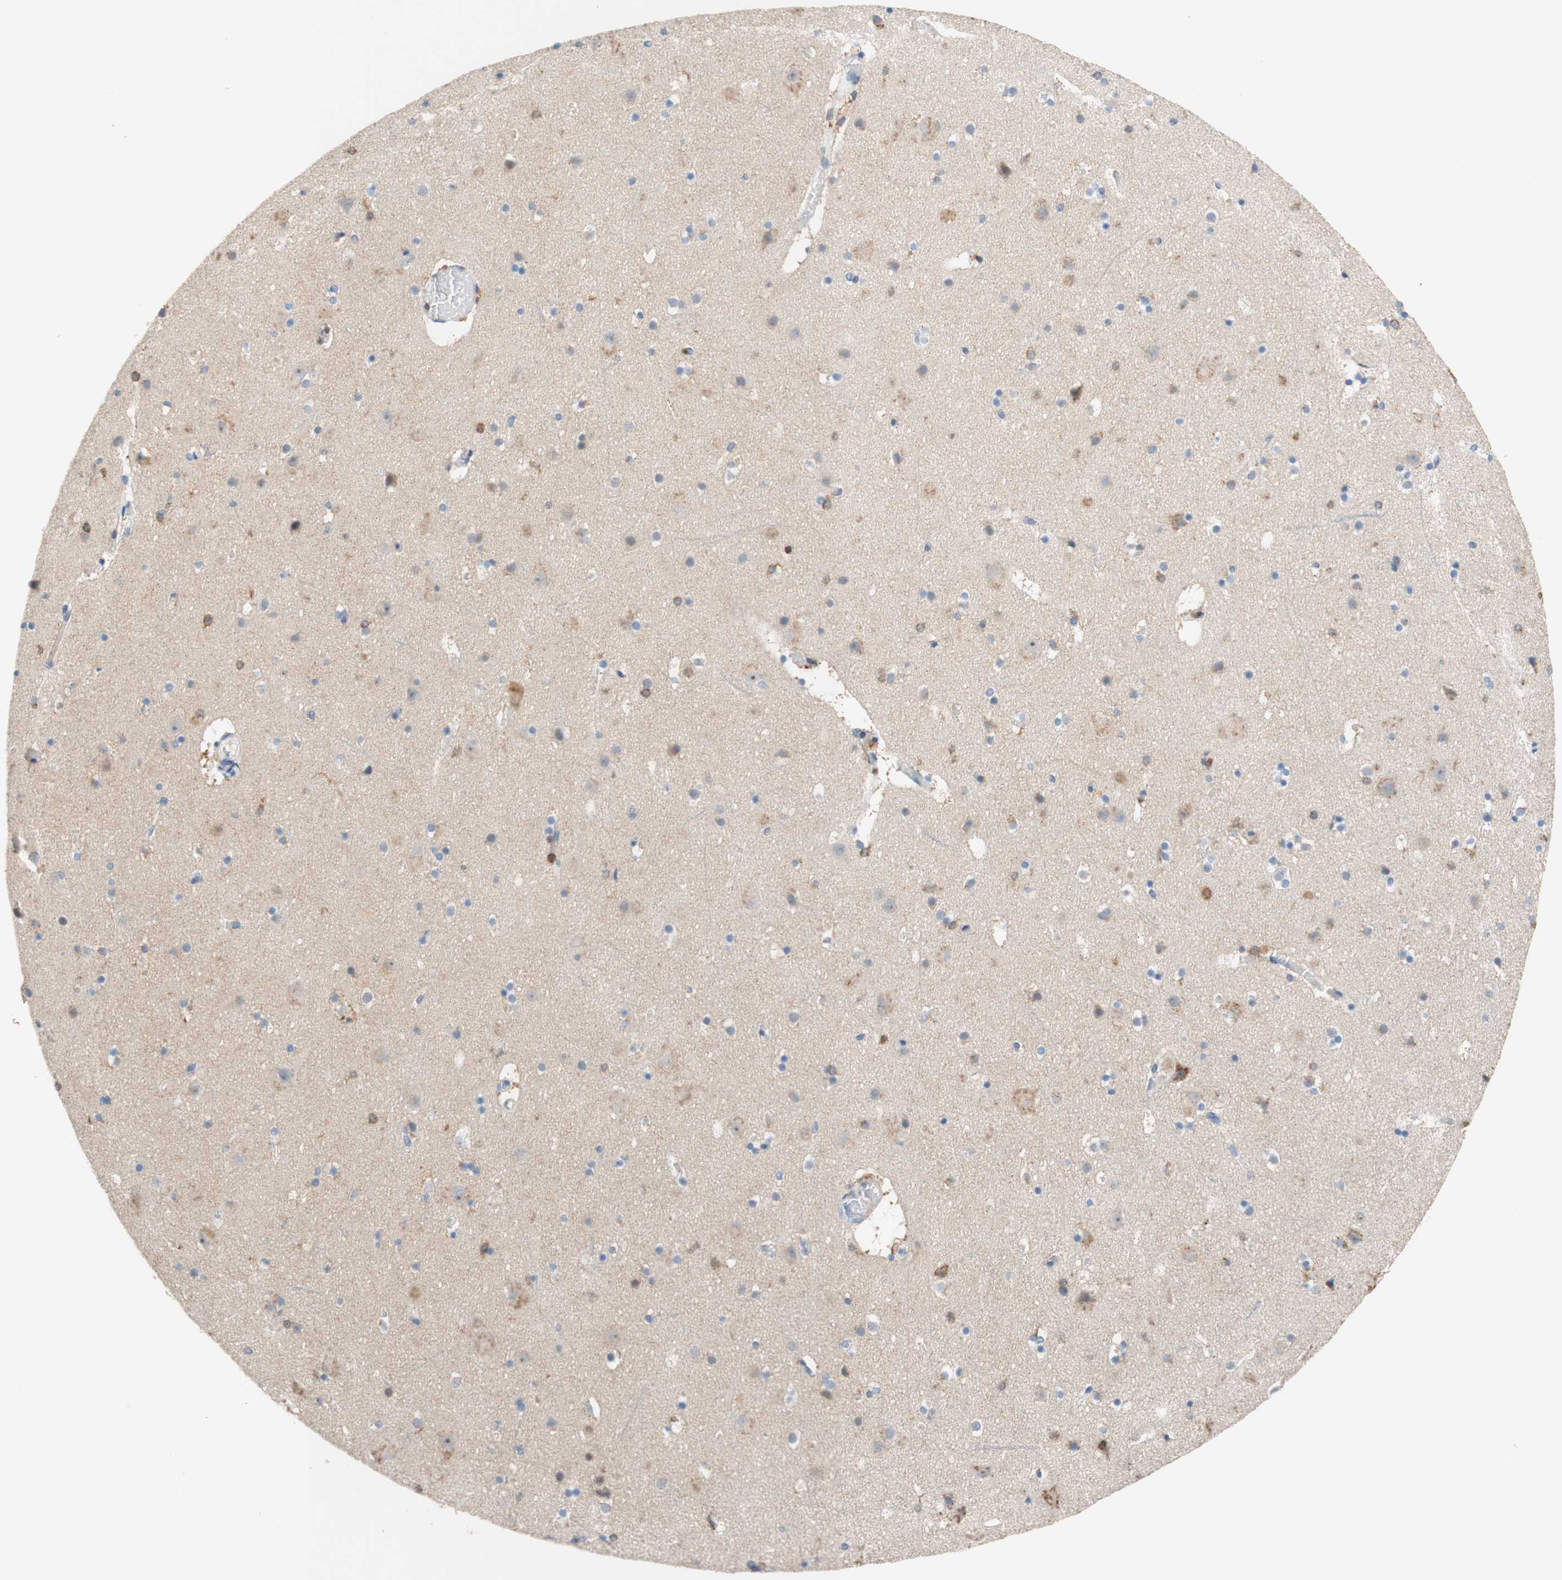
{"staining": {"intensity": "negative", "quantity": "none", "location": "none"}, "tissue": "cerebral cortex", "cell_type": "Endothelial cells", "image_type": "normal", "snomed": [{"axis": "morphology", "description": "Normal tissue, NOS"}, {"axis": "topography", "description": "Cerebral cortex"}], "caption": "Immunohistochemistry (IHC) of normal cerebral cortex displays no staining in endothelial cells. Nuclei are stained in blue.", "gene": "SPINK6", "patient": {"sex": "male", "age": 45}}